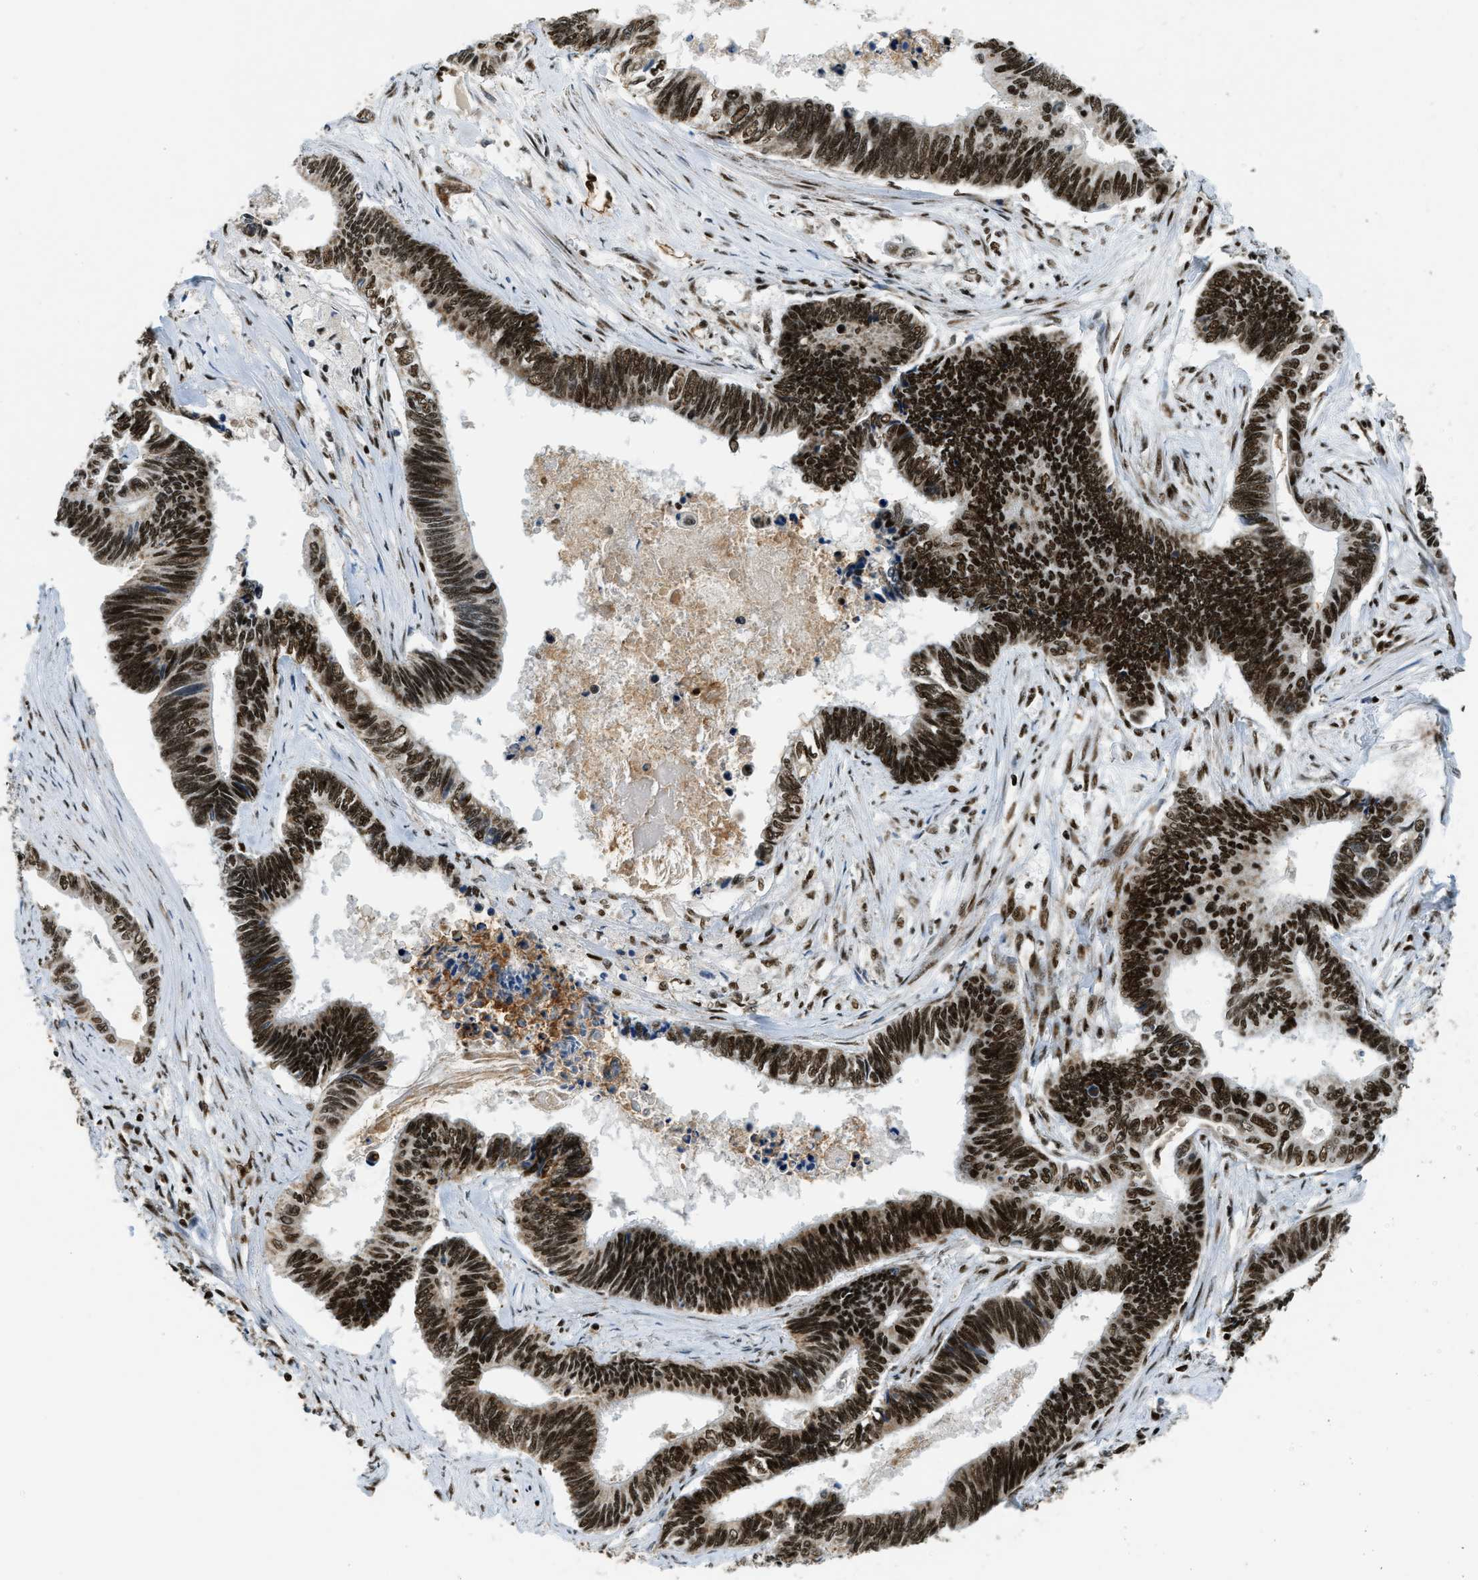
{"staining": {"intensity": "strong", "quantity": ">75%", "location": "nuclear"}, "tissue": "pancreatic cancer", "cell_type": "Tumor cells", "image_type": "cancer", "snomed": [{"axis": "morphology", "description": "Adenocarcinoma, NOS"}, {"axis": "topography", "description": "Pancreas"}], "caption": "Immunohistochemistry of human adenocarcinoma (pancreatic) reveals high levels of strong nuclear staining in approximately >75% of tumor cells. The staining is performed using DAB brown chromogen to label protein expression. The nuclei are counter-stained blue using hematoxylin.", "gene": "GABPB1", "patient": {"sex": "female", "age": 70}}